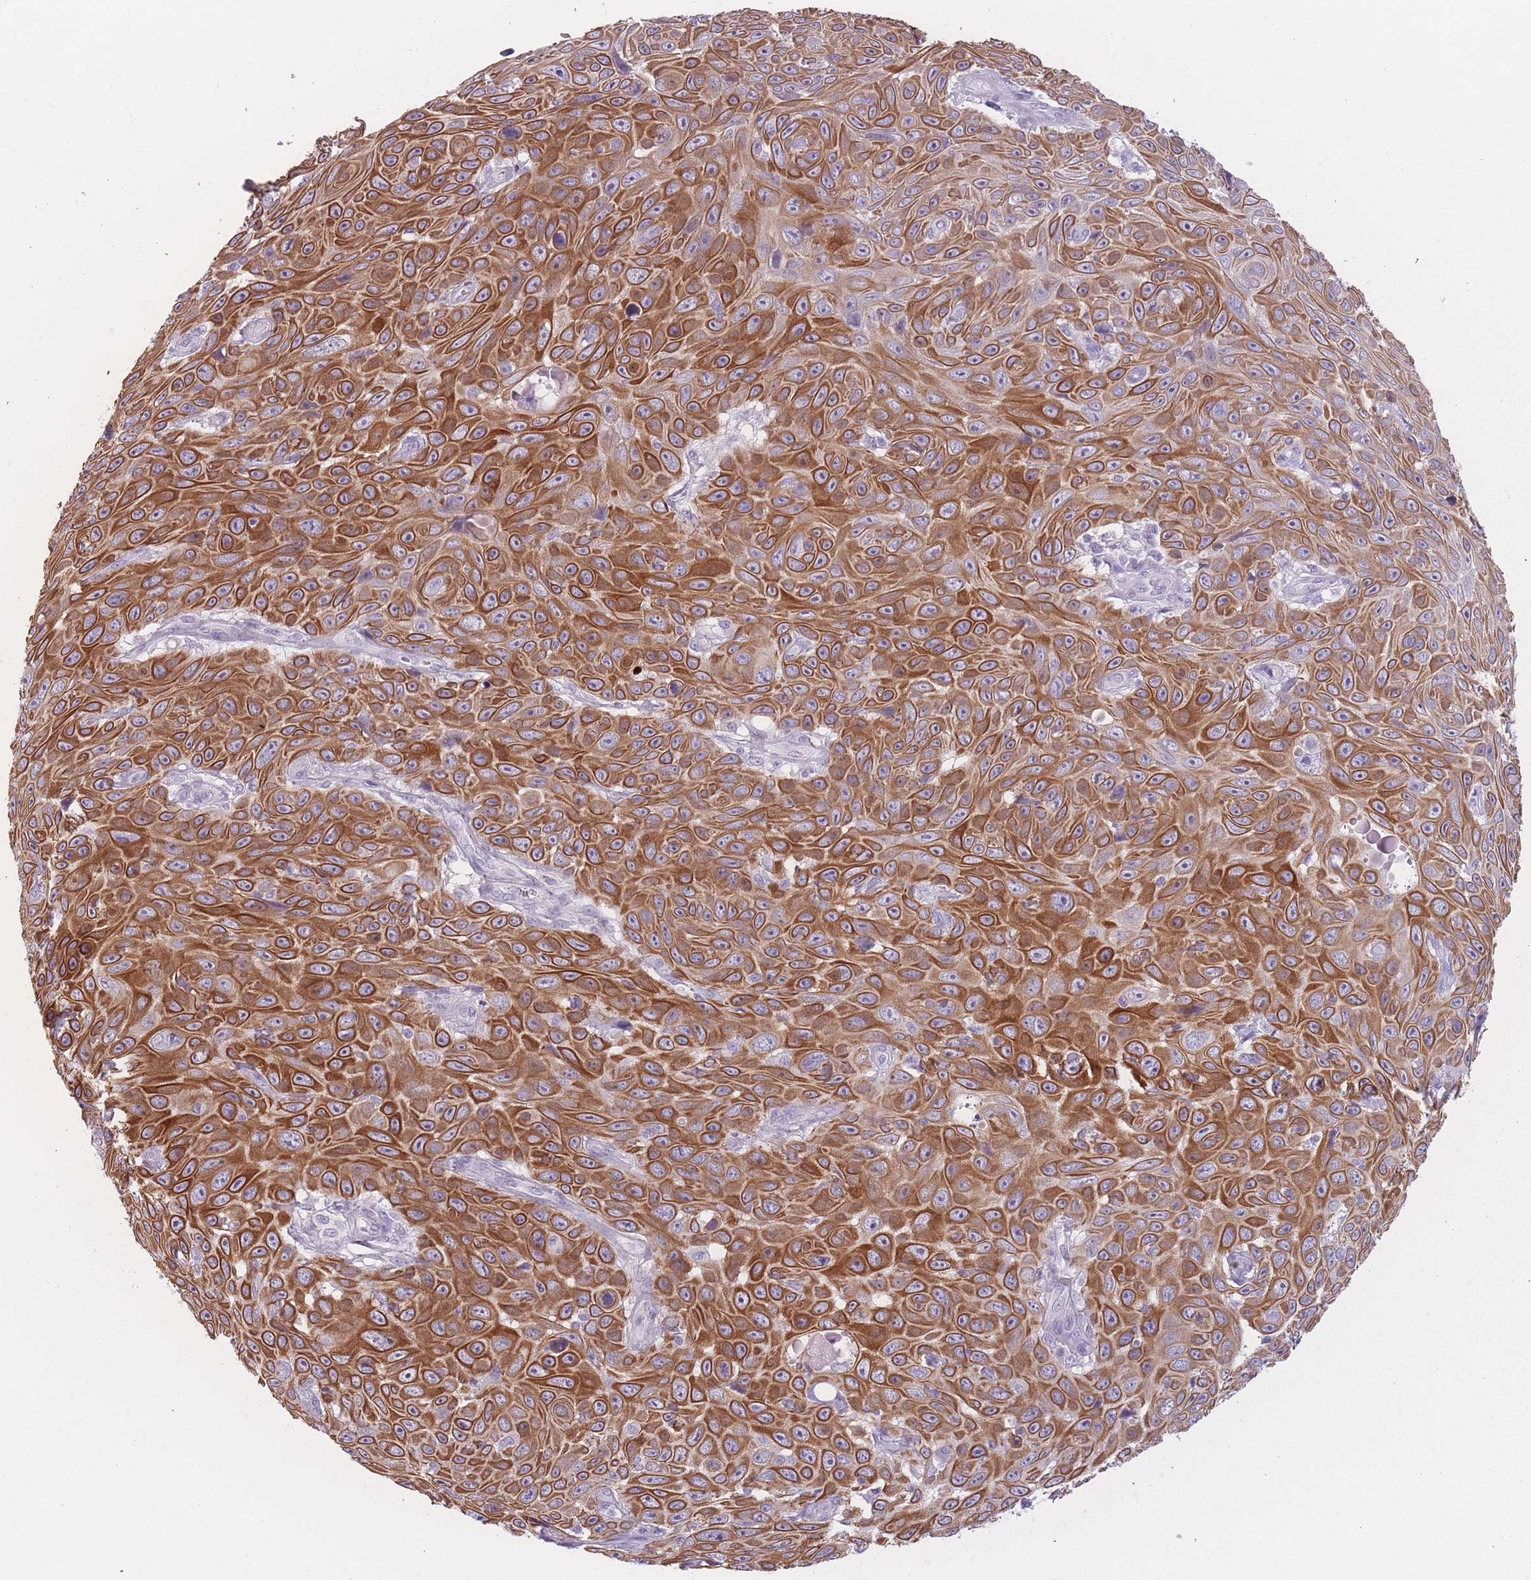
{"staining": {"intensity": "strong", "quantity": "25%-75%", "location": "cytoplasmic/membranous"}, "tissue": "skin cancer", "cell_type": "Tumor cells", "image_type": "cancer", "snomed": [{"axis": "morphology", "description": "Squamous cell carcinoma, NOS"}, {"axis": "topography", "description": "Skin"}], "caption": "Strong cytoplasmic/membranous protein expression is identified in approximately 25%-75% of tumor cells in skin squamous cell carcinoma.", "gene": "PPFIA3", "patient": {"sex": "male", "age": 82}}